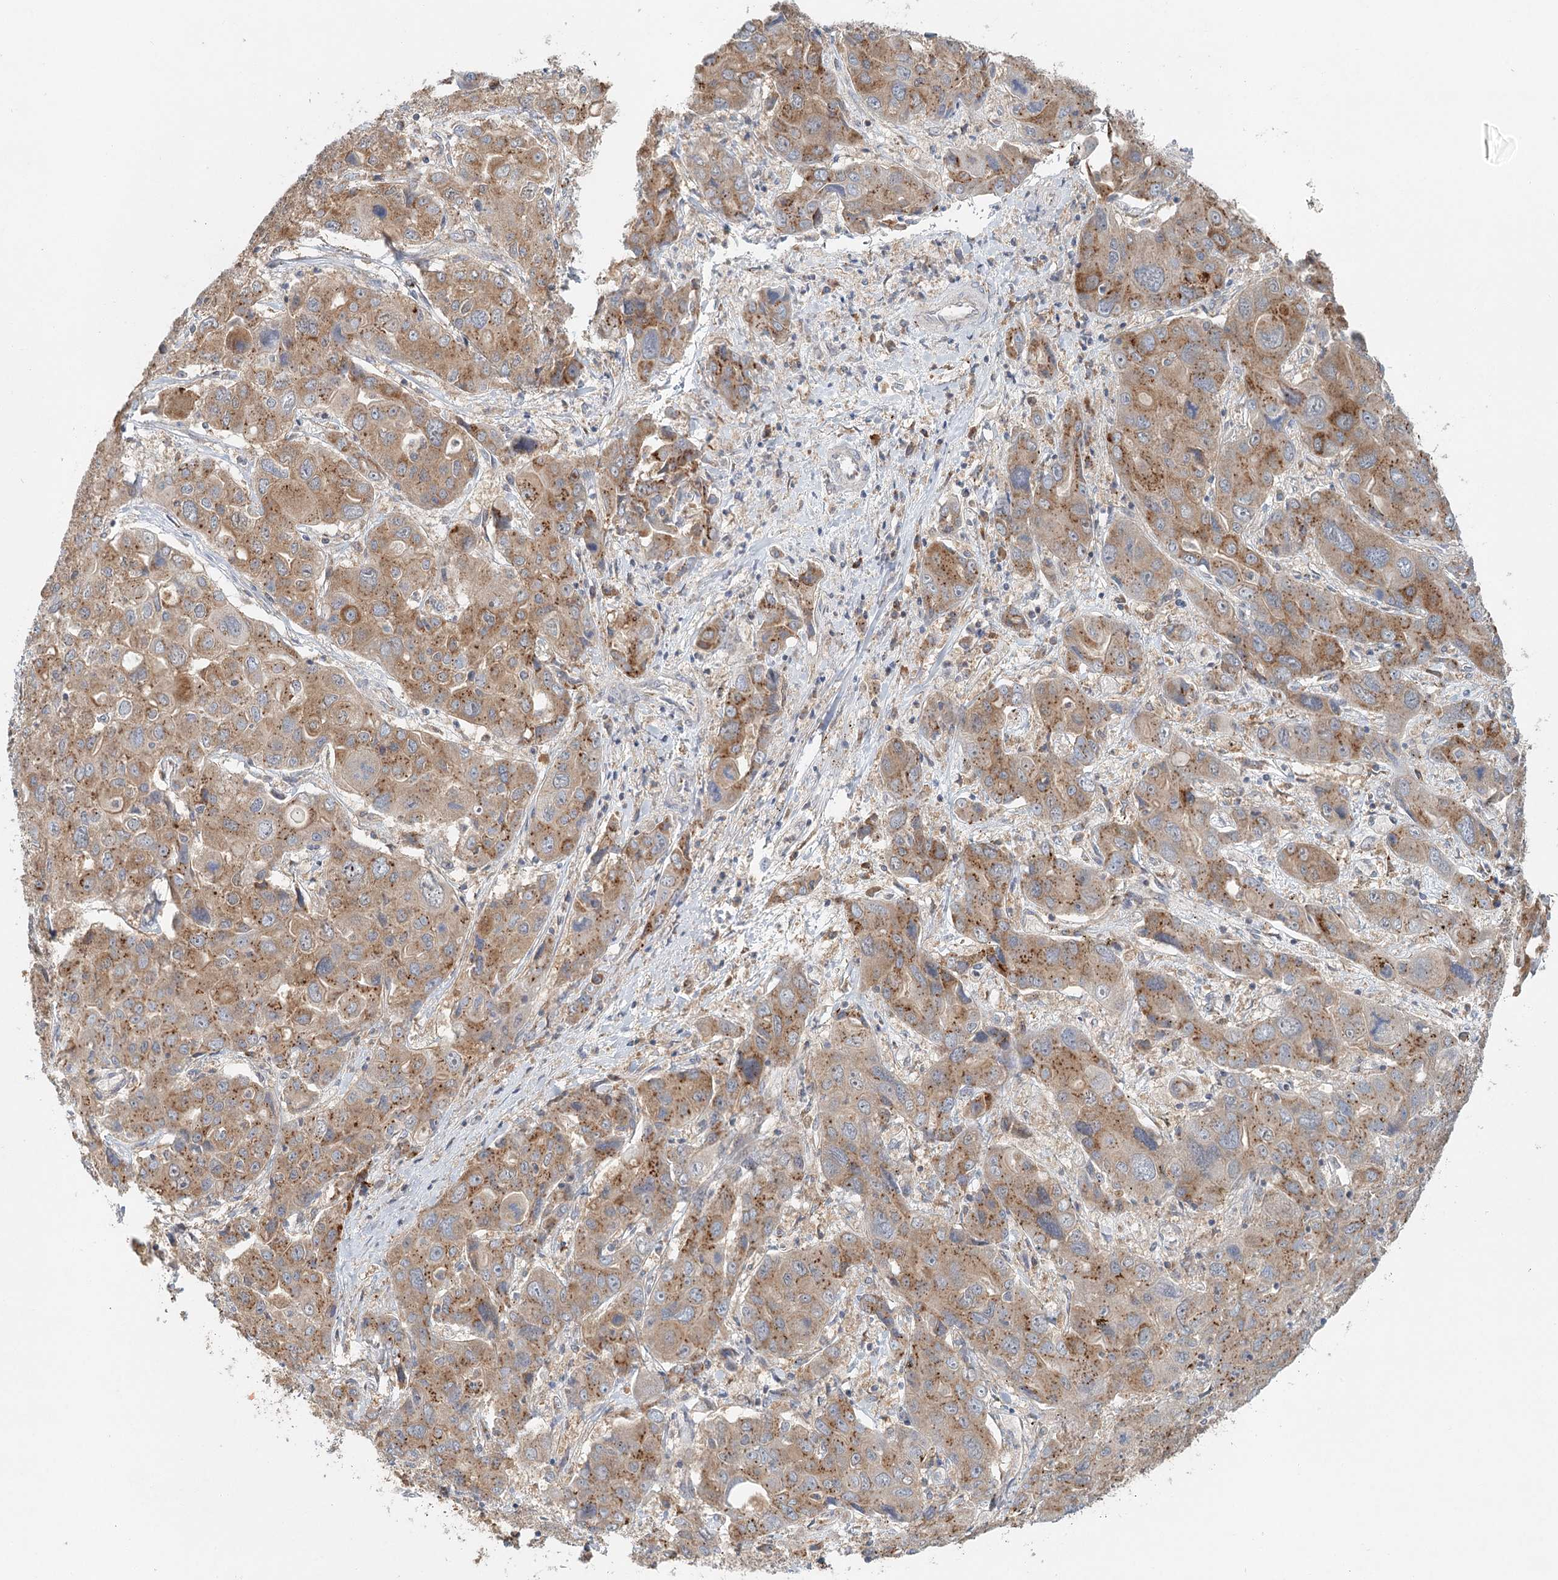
{"staining": {"intensity": "moderate", "quantity": ">75%", "location": "cytoplasmic/membranous"}, "tissue": "liver cancer", "cell_type": "Tumor cells", "image_type": "cancer", "snomed": [{"axis": "morphology", "description": "Cholangiocarcinoma"}, {"axis": "topography", "description": "Liver"}], "caption": "Moderate cytoplasmic/membranous positivity for a protein is present in approximately >75% of tumor cells of liver cancer (cholangiocarcinoma) using immunohistochemistry.", "gene": "ADK", "patient": {"sex": "male", "age": 67}}